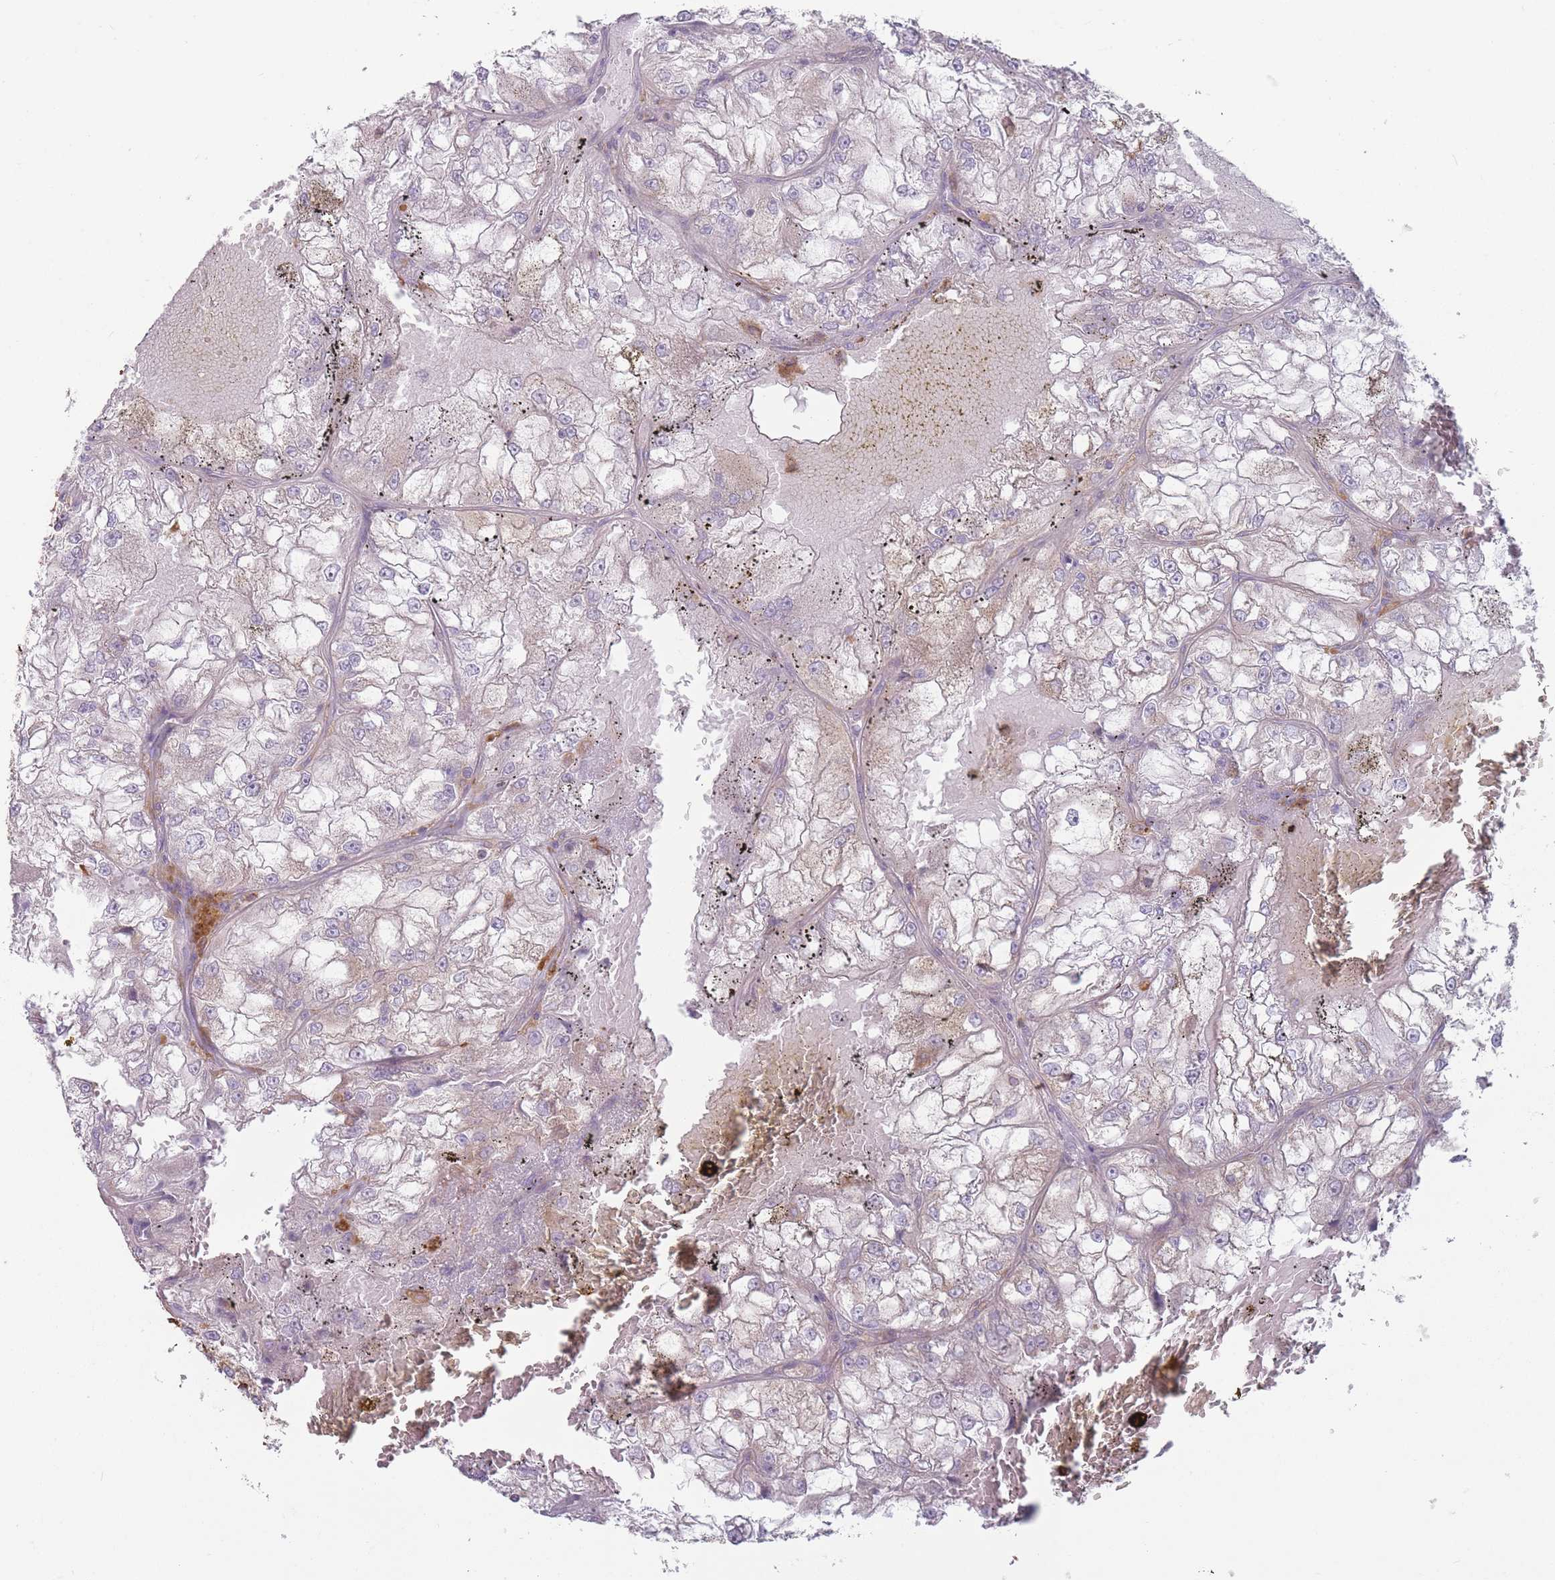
{"staining": {"intensity": "weak", "quantity": "<25%", "location": "cytoplasmic/membranous"}, "tissue": "renal cancer", "cell_type": "Tumor cells", "image_type": "cancer", "snomed": [{"axis": "morphology", "description": "Adenocarcinoma, NOS"}, {"axis": "topography", "description": "Kidney"}], "caption": "There is no significant positivity in tumor cells of adenocarcinoma (renal).", "gene": "HSBP1L1", "patient": {"sex": "female", "age": 72}}